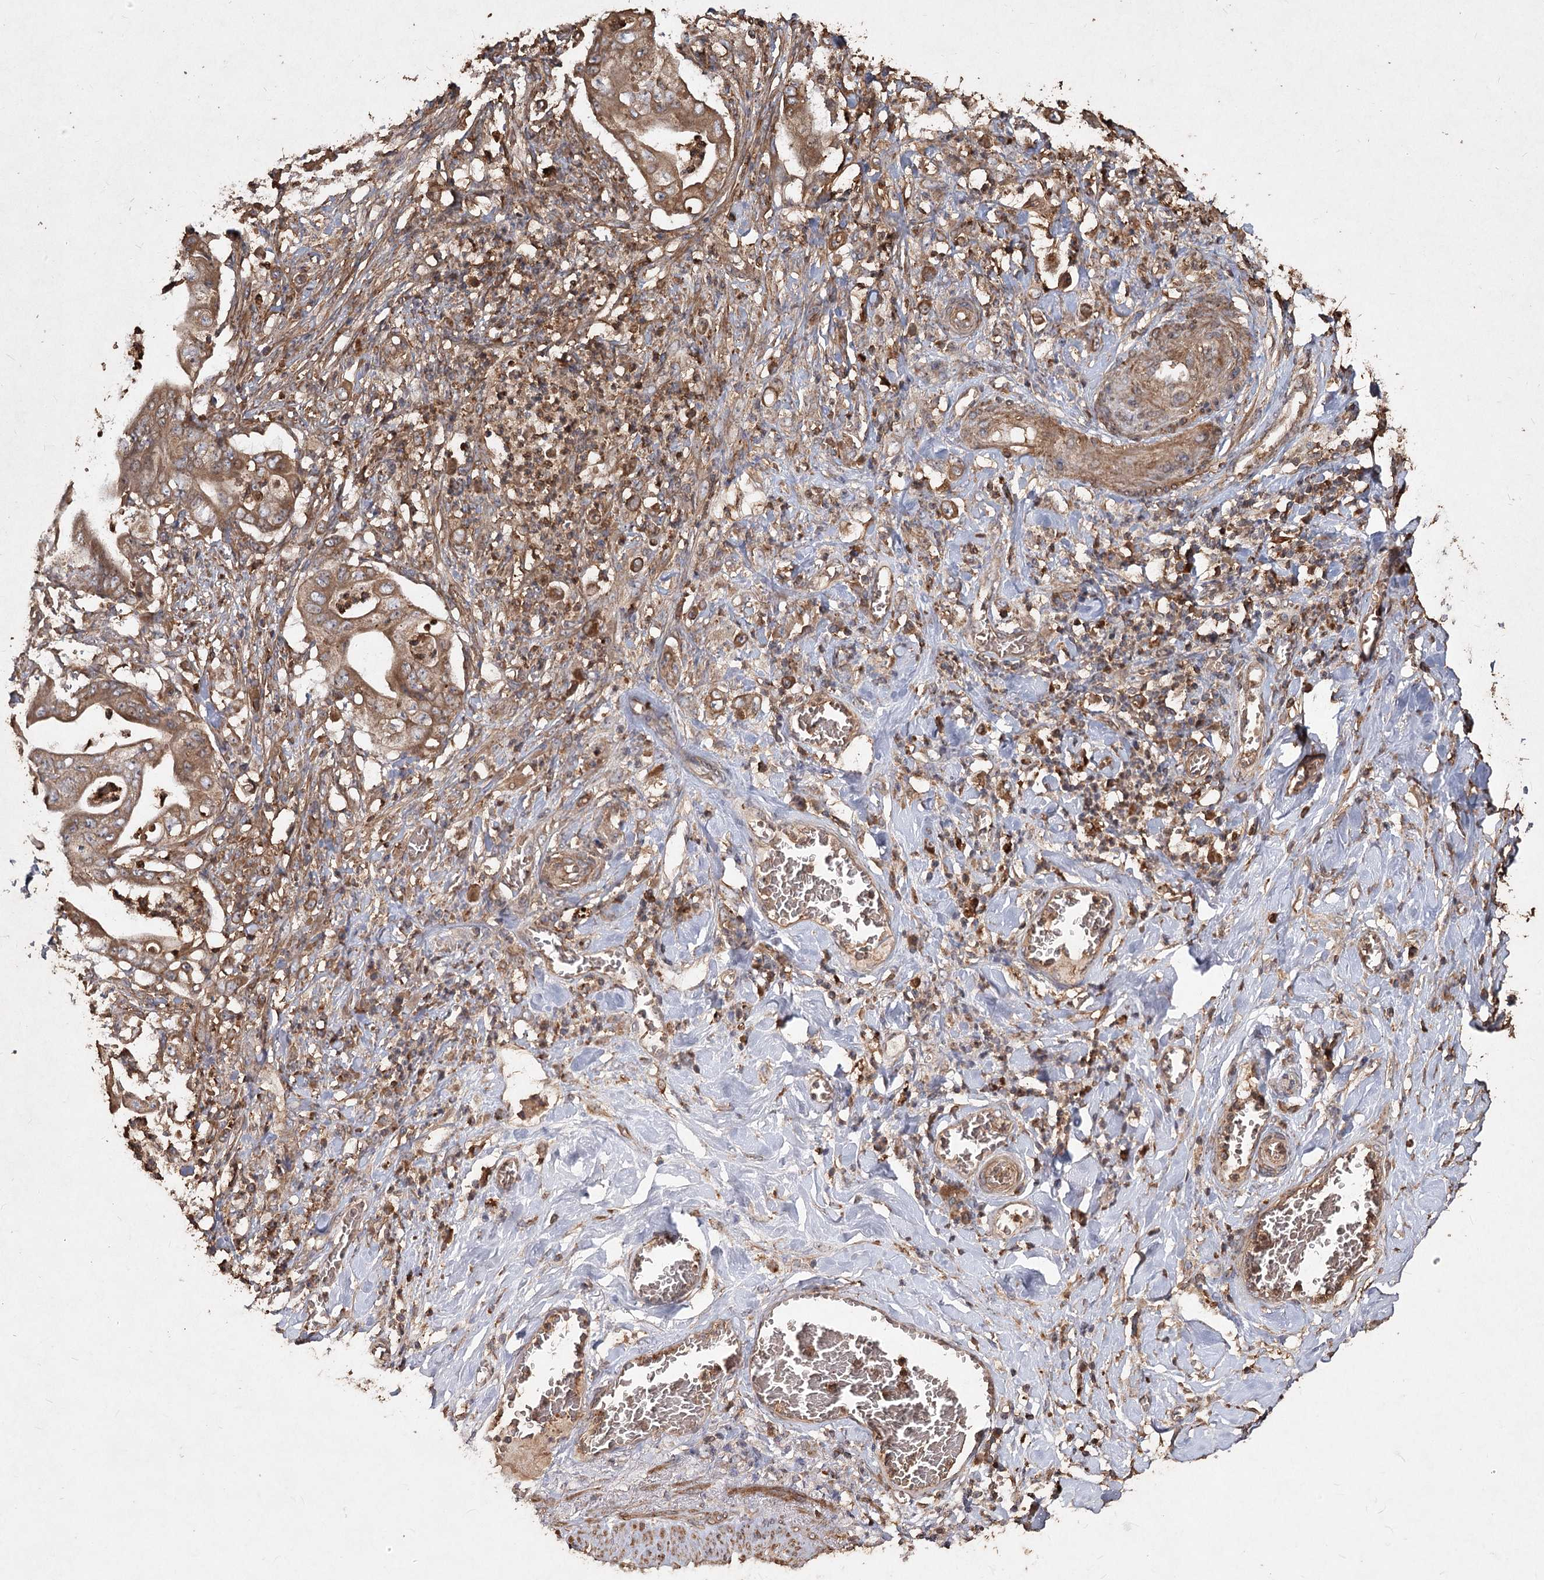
{"staining": {"intensity": "moderate", "quantity": ">75%", "location": "cytoplasmic/membranous"}, "tissue": "stomach cancer", "cell_type": "Tumor cells", "image_type": "cancer", "snomed": [{"axis": "morphology", "description": "Adenocarcinoma, NOS"}, {"axis": "topography", "description": "Stomach"}], "caption": "Protein expression analysis of adenocarcinoma (stomach) reveals moderate cytoplasmic/membranous positivity in about >75% of tumor cells.", "gene": "PIK3C2A", "patient": {"sex": "female", "age": 73}}